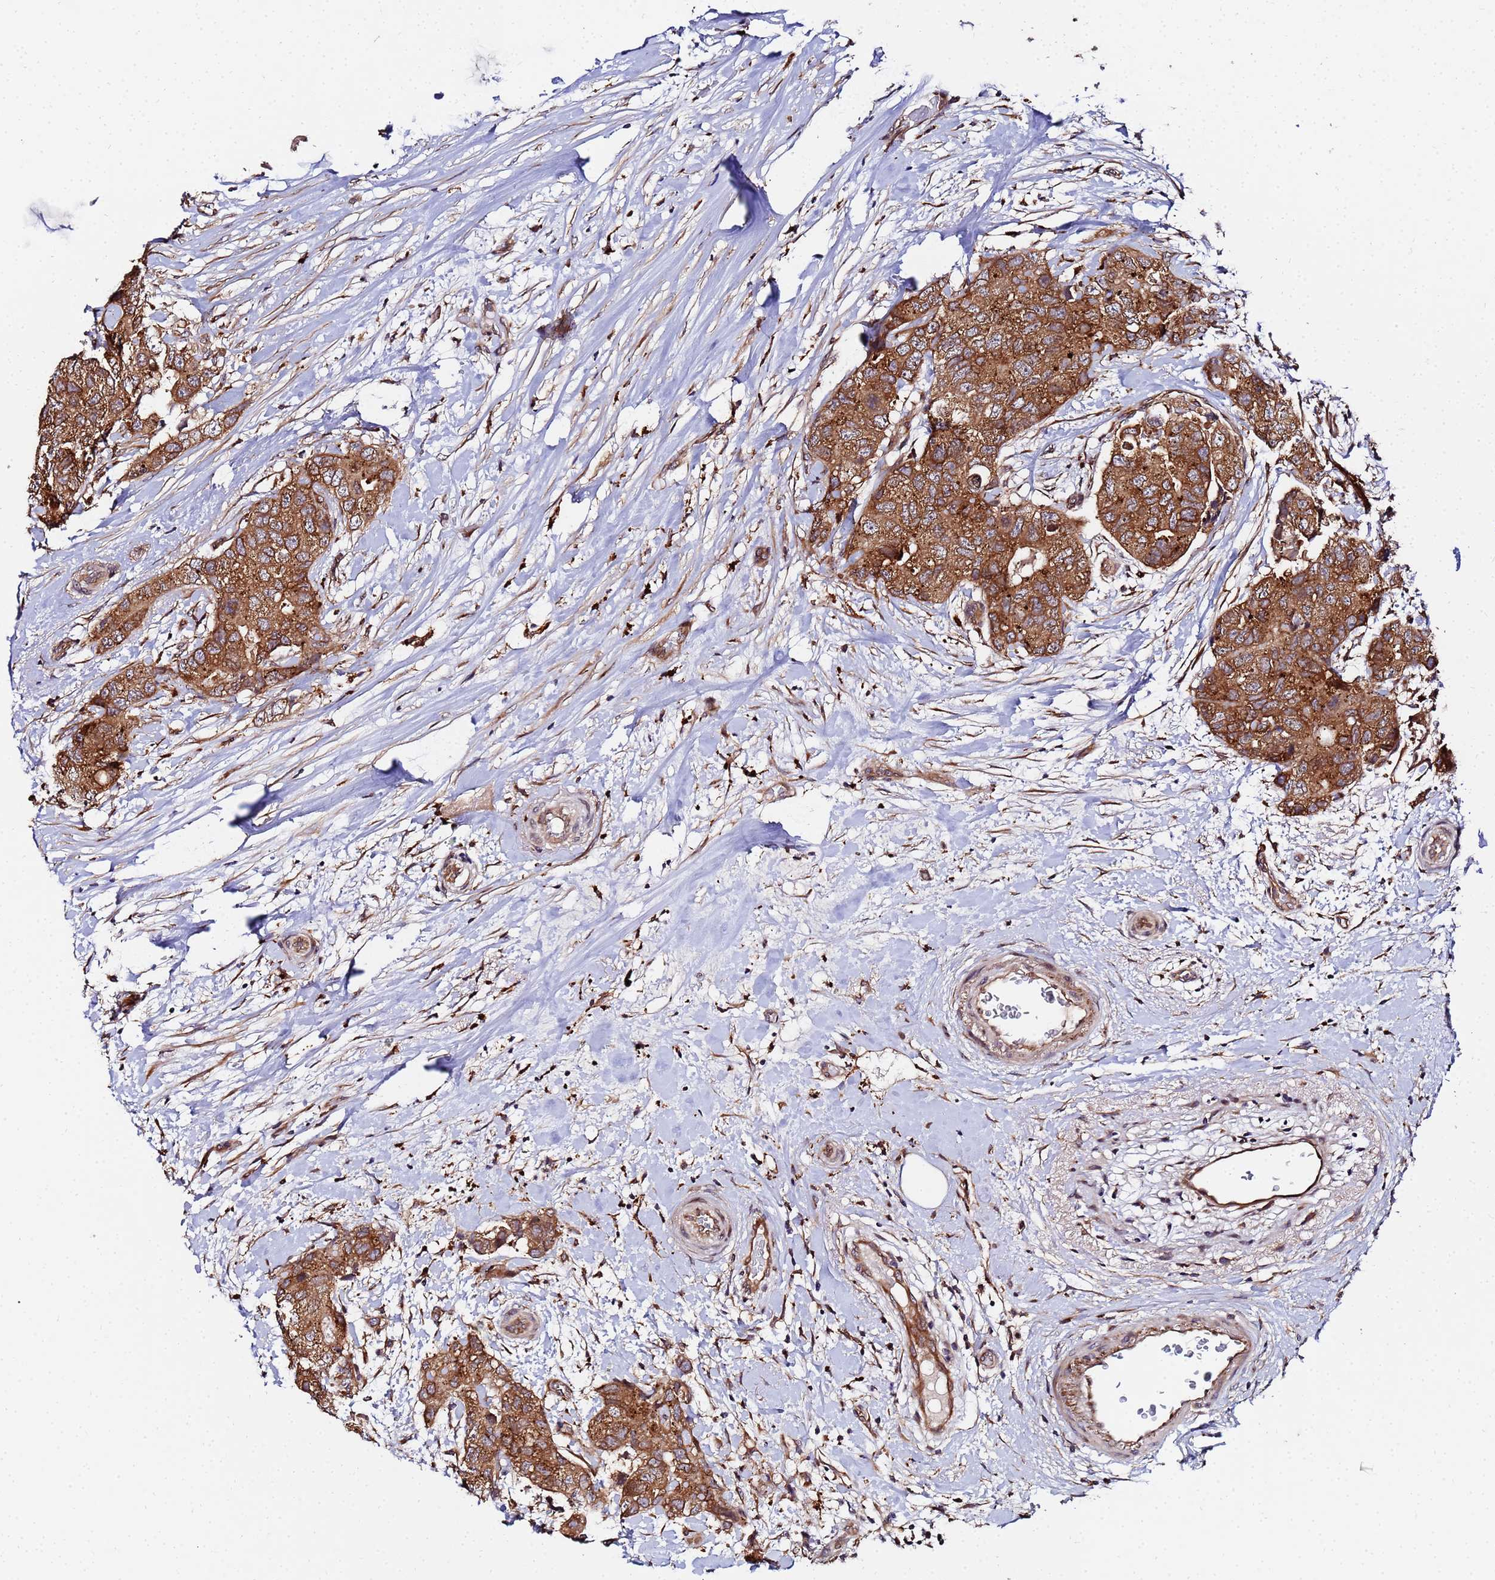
{"staining": {"intensity": "strong", "quantity": ">75%", "location": "cytoplasmic/membranous"}, "tissue": "breast cancer", "cell_type": "Tumor cells", "image_type": "cancer", "snomed": [{"axis": "morphology", "description": "Duct carcinoma"}, {"axis": "topography", "description": "Breast"}], "caption": "Immunohistochemical staining of human invasive ductal carcinoma (breast) exhibits high levels of strong cytoplasmic/membranous expression in about >75% of tumor cells. The protein of interest is stained brown, and the nuclei are stained in blue (DAB IHC with brightfield microscopy, high magnification).", "gene": "UNC93B1", "patient": {"sex": "female", "age": 62}}